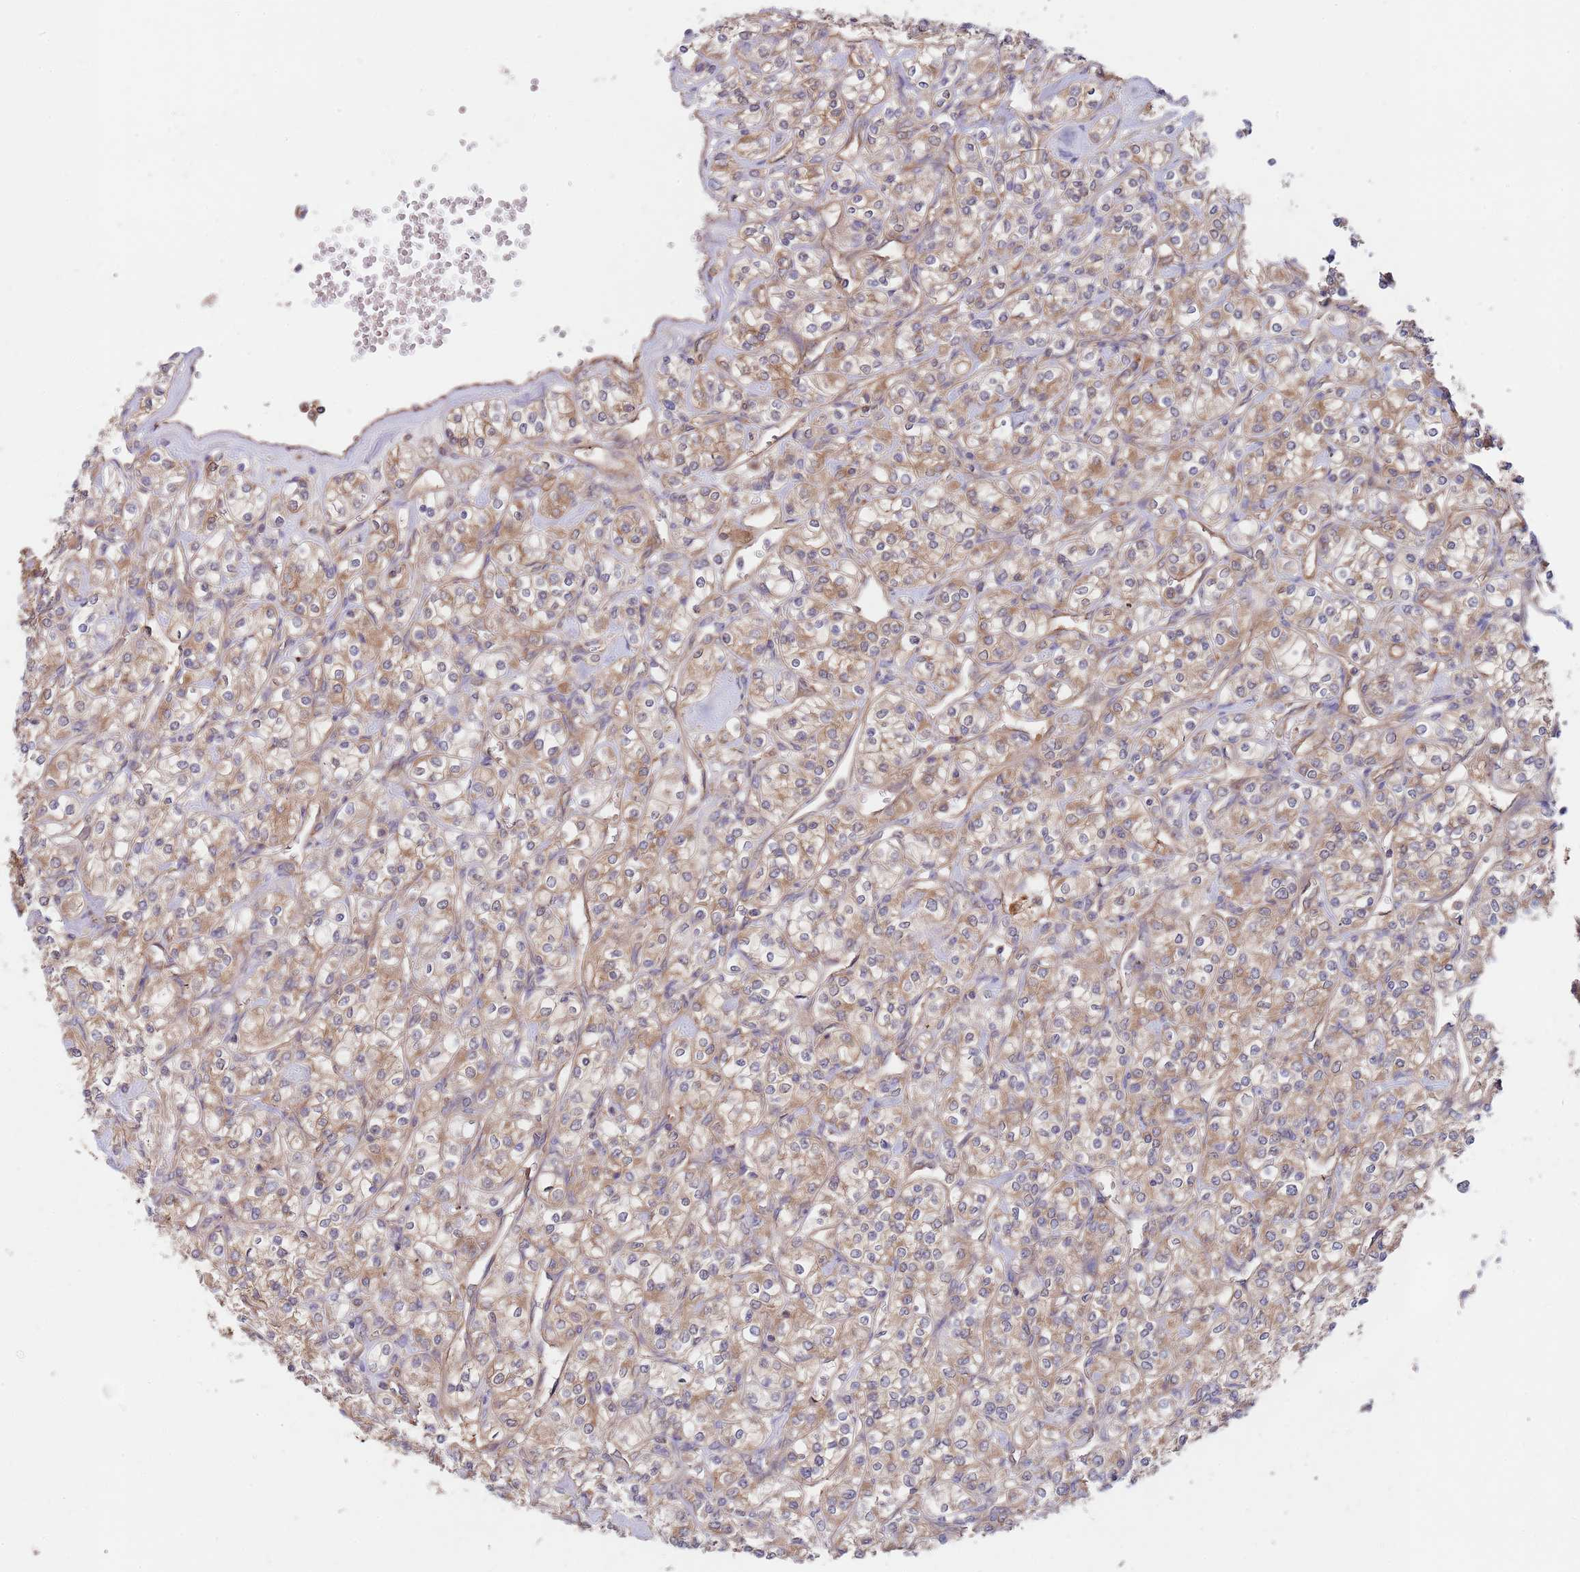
{"staining": {"intensity": "moderate", "quantity": ">75%", "location": "cytoplasmic/membranous"}, "tissue": "renal cancer", "cell_type": "Tumor cells", "image_type": "cancer", "snomed": [{"axis": "morphology", "description": "Adenocarcinoma, NOS"}, {"axis": "topography", "description": "Kidney"}], "caption": "Protein analysis of adenocarcinoma (renal) tissue demonstrates moderate cytoplasmic/membranous staining in about >75% of tumor cells. The staining is performed using DAB brown chromogen to label protein expression. The nuclei are counter-stained blue using hematoxylin.", "gene": "EIF3F", "patient": {"sex": "male", "age": 77}}